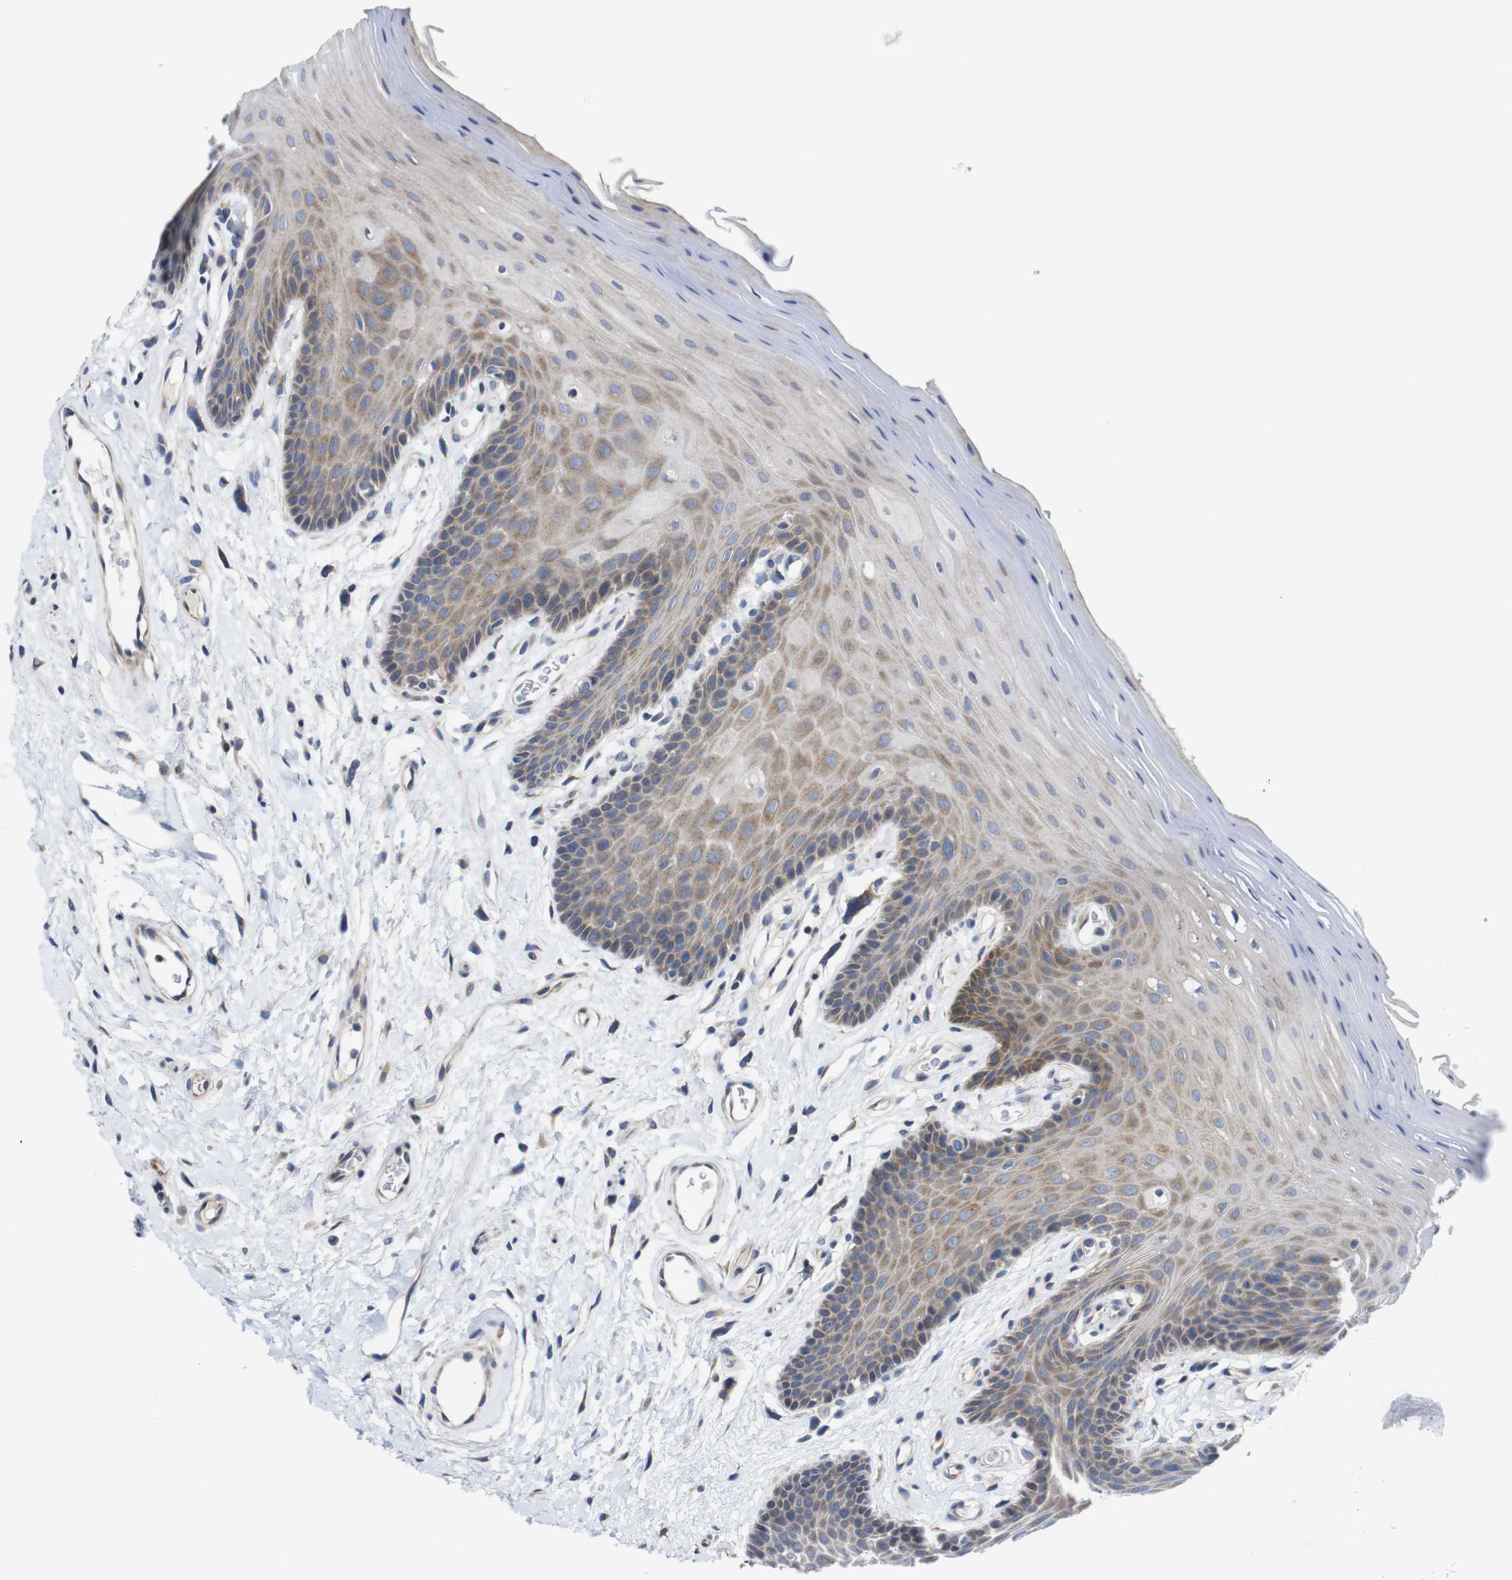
{"staining": {"intensity": "weak", "quantity": ">75%", "location": "cytoplasmic/membranous"}, "tissue": "oral mucosa", "cell_type": "Squamous epithelial cells", "image_type": "normal", "snomed": [{"axis": "morphology", "description": "Normal tissue, NOS"}, {"axis": "morphology", "description": "Squamous cell carcinoma, NOS"}, {"axis": "topography", "description": "Skeletal muscle"}, {"axis": "topography", "description": "Adipose tissue"}, {"axis": "topography", "description": "Vascular tissue"}, {"axis": "topography", "description": "Oral tissue"}, {"axis": "topography", "description": "Peripheral nerve tissue"}, {"axis": "topography", "description": "Head-Neck"}], "caption": "A brown stain labels weak cytoplasmic/membranous positivity of a protein in squamous epithelial cells of benign human oral mucosa. (DAB (3,3'-diaminobenzidine) = brown stain, brightfield microscopy at high magnification).", "gene": "DDRGK1", "patient": {"sex": "male", "age": 71}}